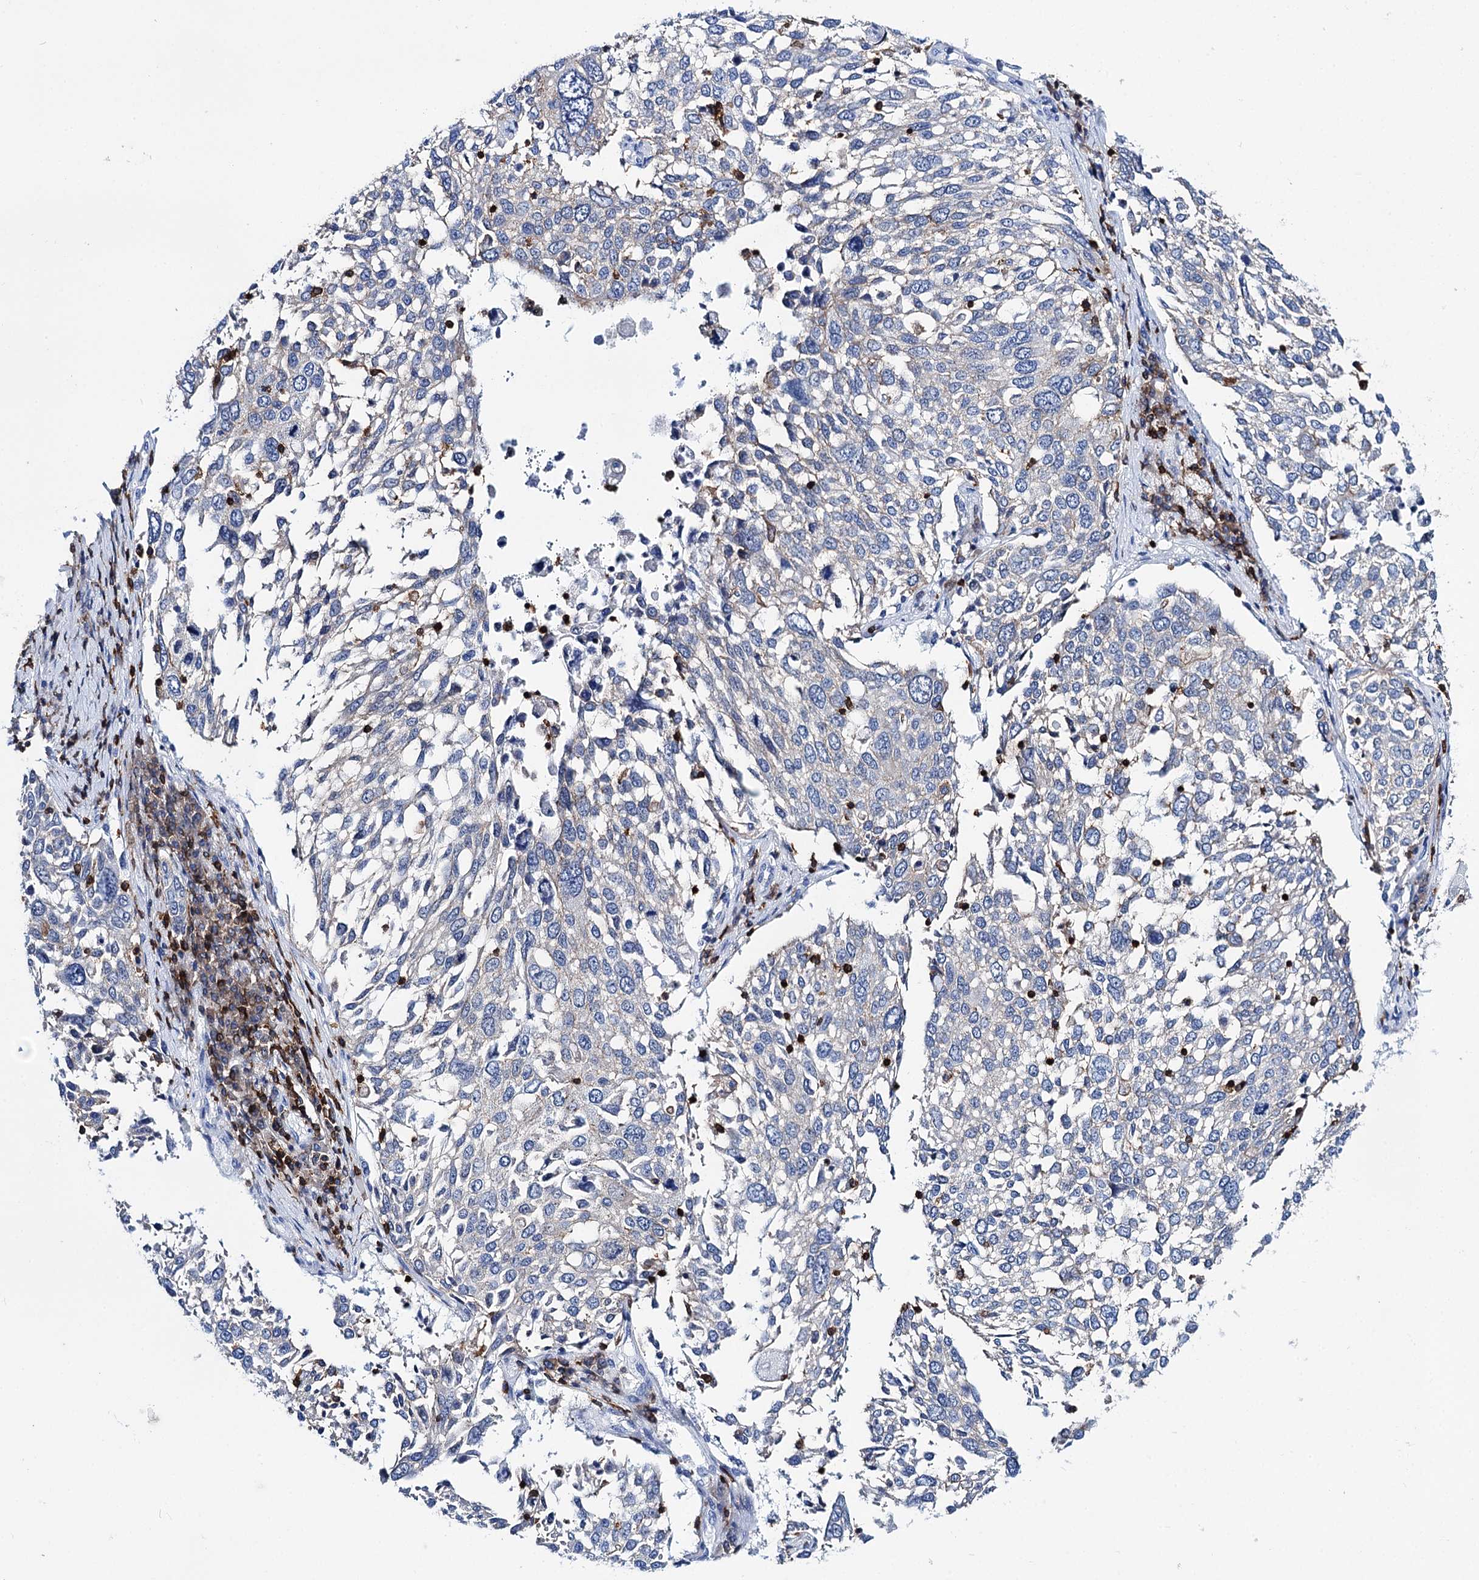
{"staining": {"intensity": "negative", "quantity": "none", "location": "none"}, "tissue": "lung cancer", "cell_type": "Tumor cells", "image_type": "cancer", "snomed": [{"axis": "morphology", "description": "Squamous cell carcinoma, NOS"}, {"axis": "topography", "description": "Lung"}], "caption": "An immunohistochemistry (IHC) histopathology image of lung cancer is shown. There is no staining in tumor cells of lung cancer. The staining is performed using DAB (3,3'-diaminobenzidine) brown chromogen with nuclei counter-stained in using hematoxylin.", "gene": "DEF6", "patient": {"sex": "male", "age": 65}}